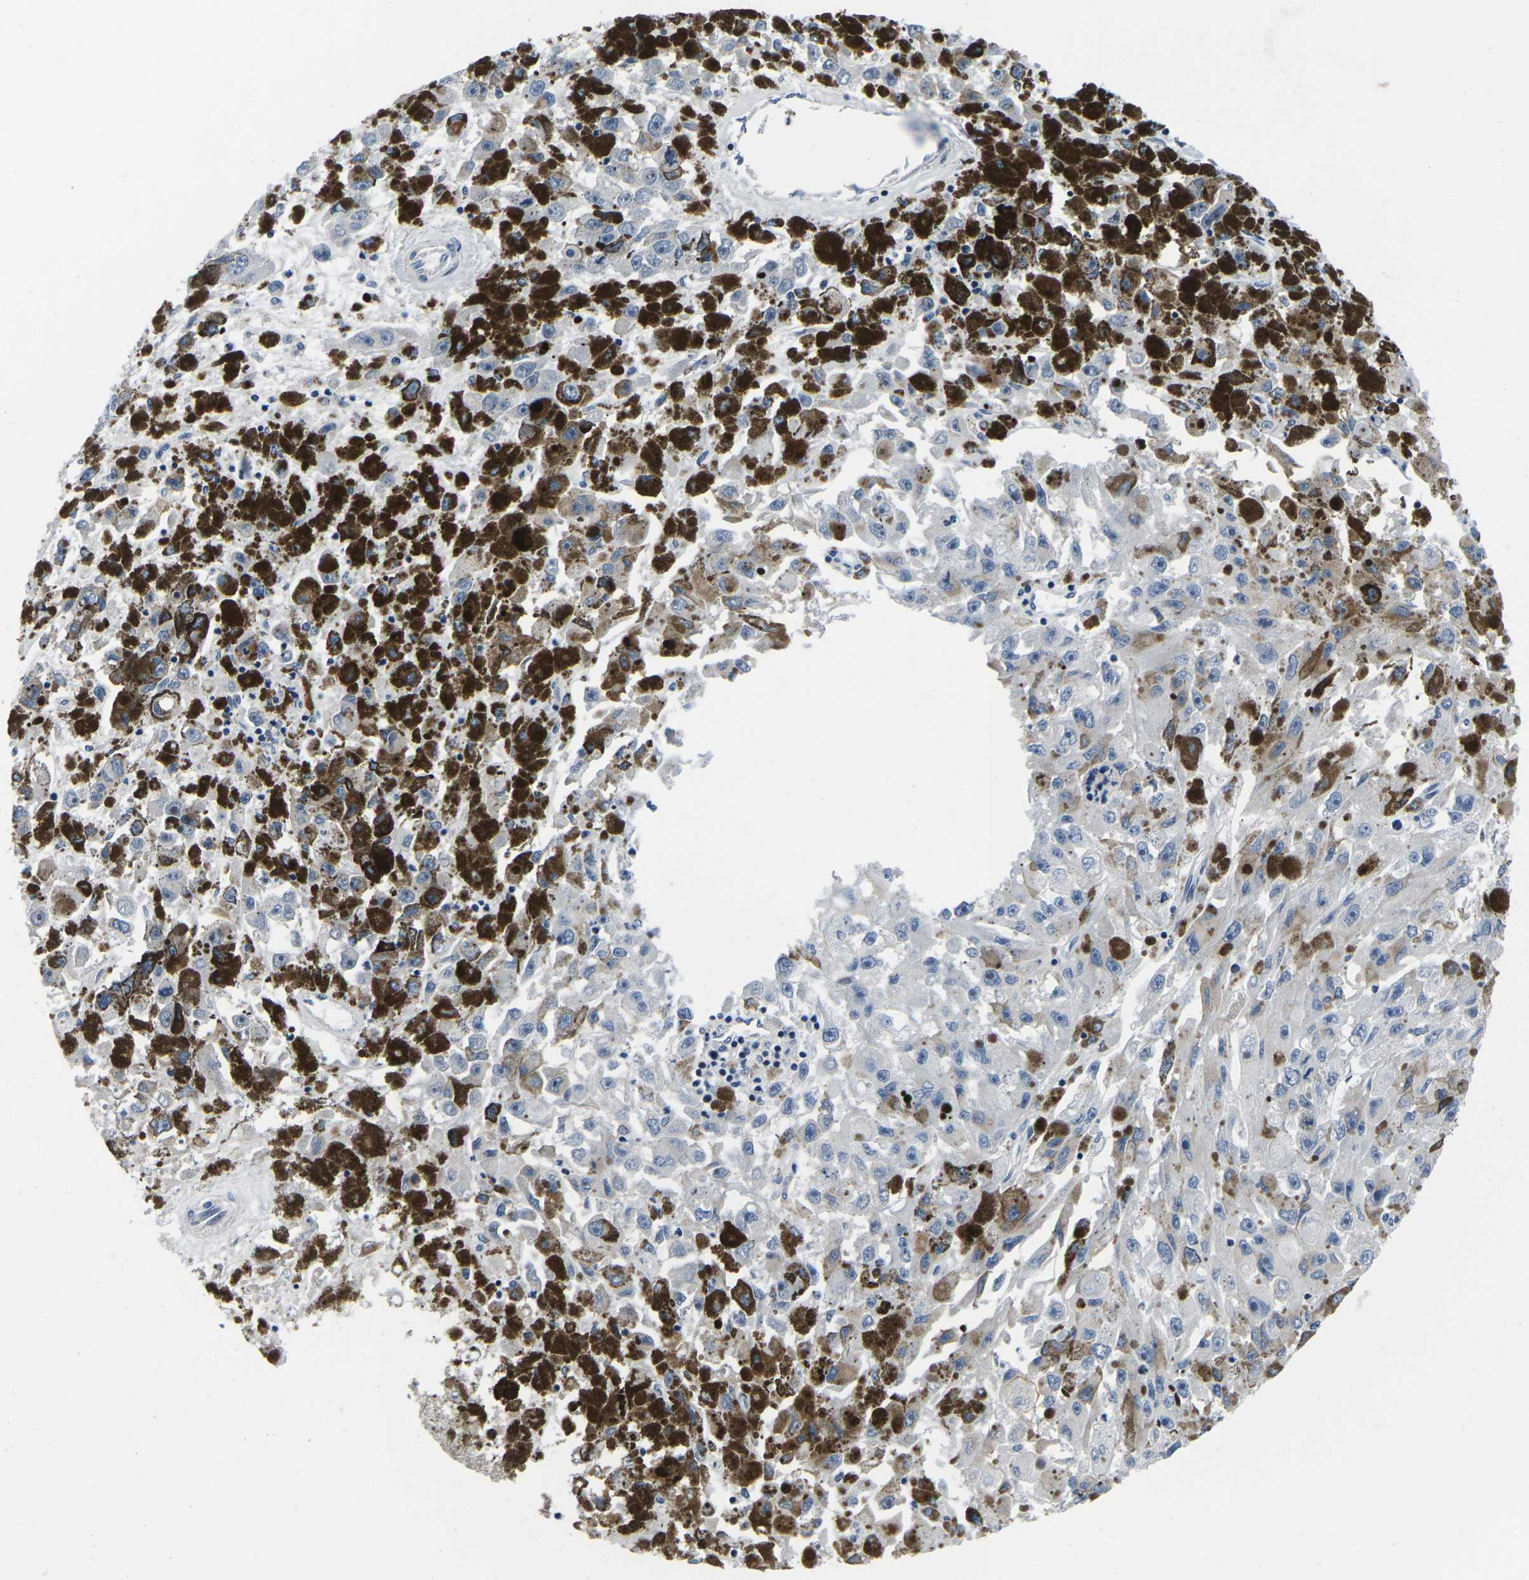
{"staining": {"intensity": "negative", "quantity": "none", "location": "none"}, "tissue": "melanoma", "cell_type": "Tumor cells", "image_type": "cancer", "snomed": [{"axis": "morphology", "description": "Malignant melanoma, NOS"}, {"axis": "topography", "description": "Skin"}], "caption": "Immunohistochemistry (IHC) of melanoma demonstrates no staining in tumor cells.", "gene": "CDC73", "patient": {"sex": "female", "age": 104}}